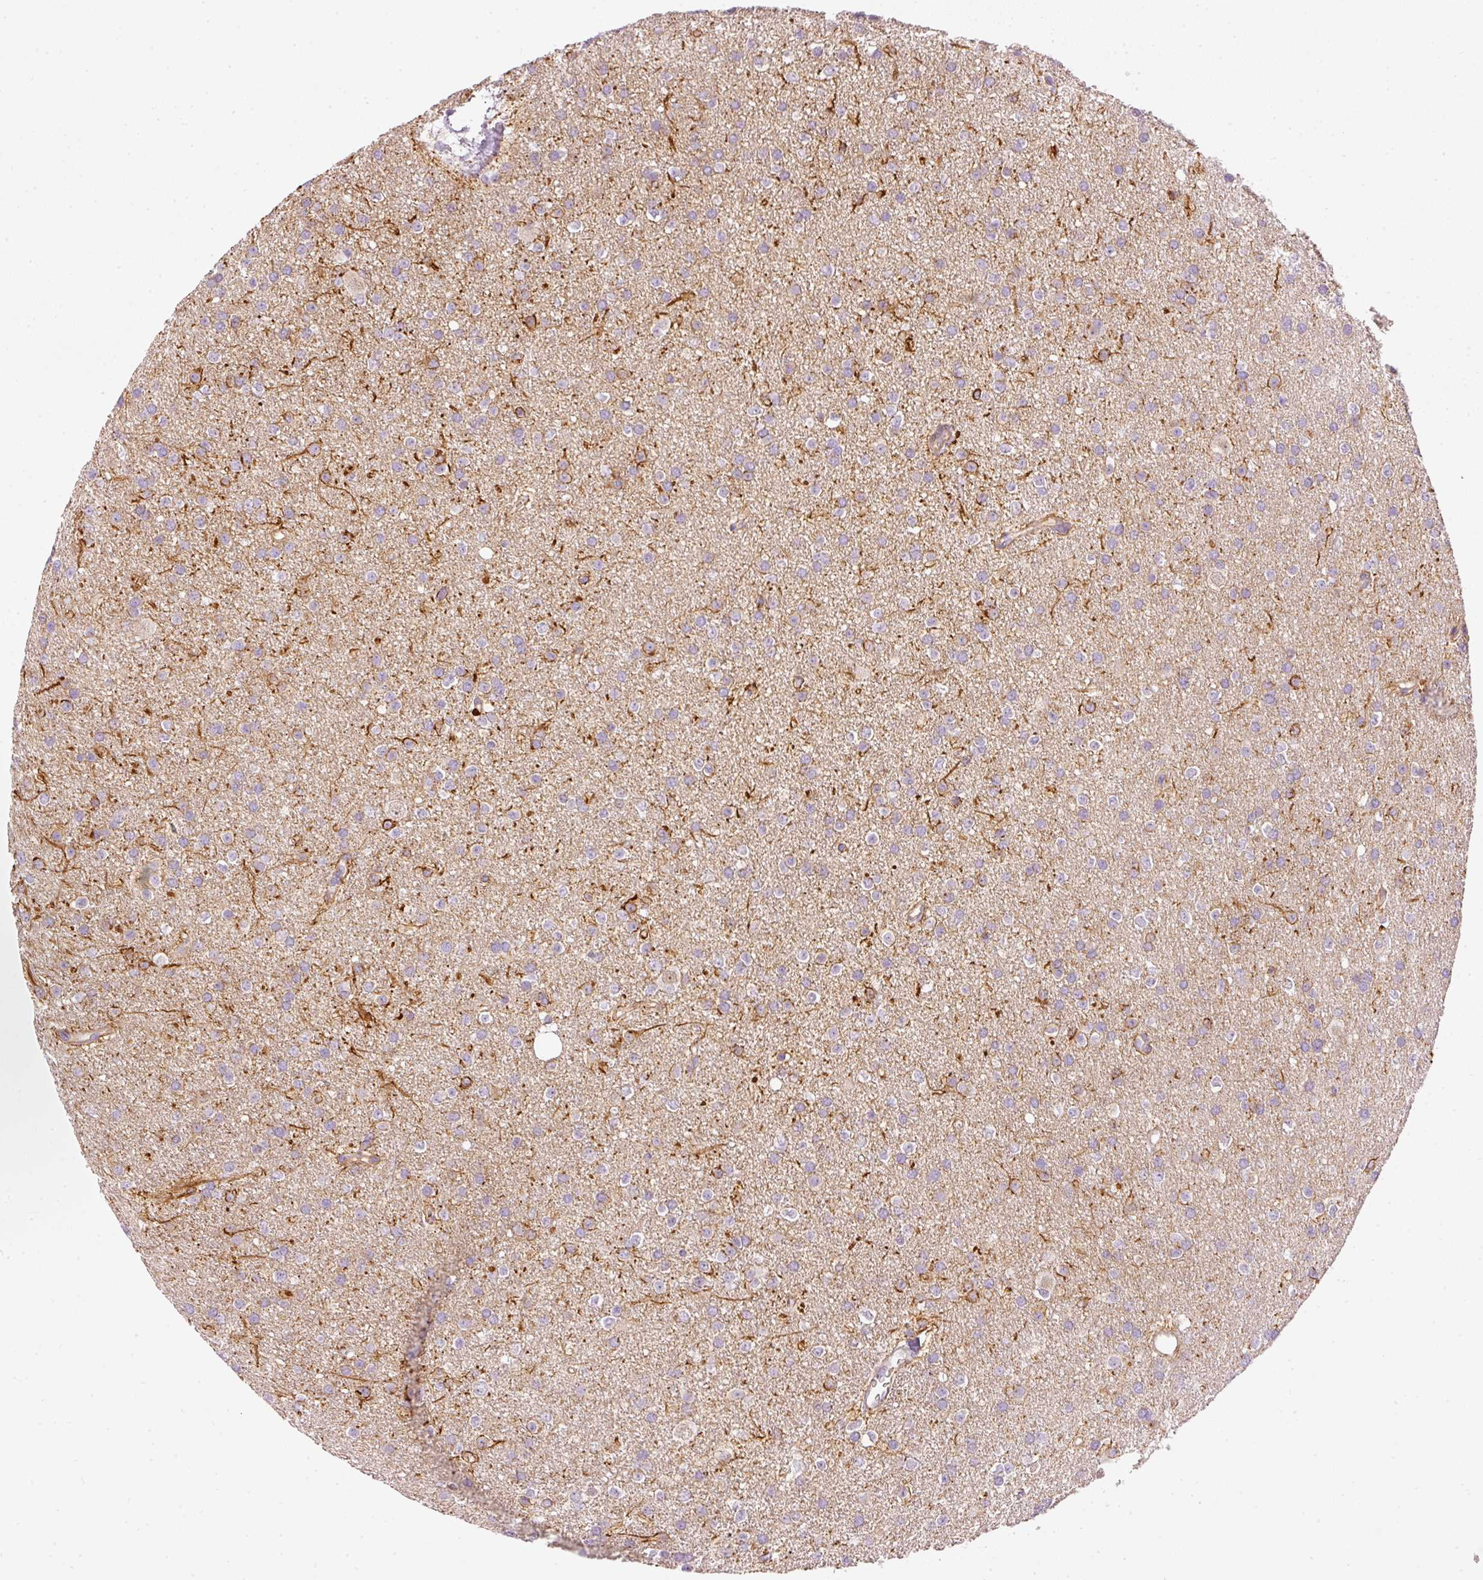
{"staining": {"intensity": "negative", "quantity": "none", "location": "none"}, "tissue": "glioma", "cell_type": "Tumor cells", "image_type": "cancer", "snomed": [{"axis": "morphology", "description": "Glioma, malignant, Low grade"}, {"axis": "topography", "description": "Brain"}], "caption": "Immunohistochemistry (IHC) of malignant low-grade glioma exhibits no expression in tumor cells.", "gene": "OSR2", "patient": {"sex": "female", "age": 34}}